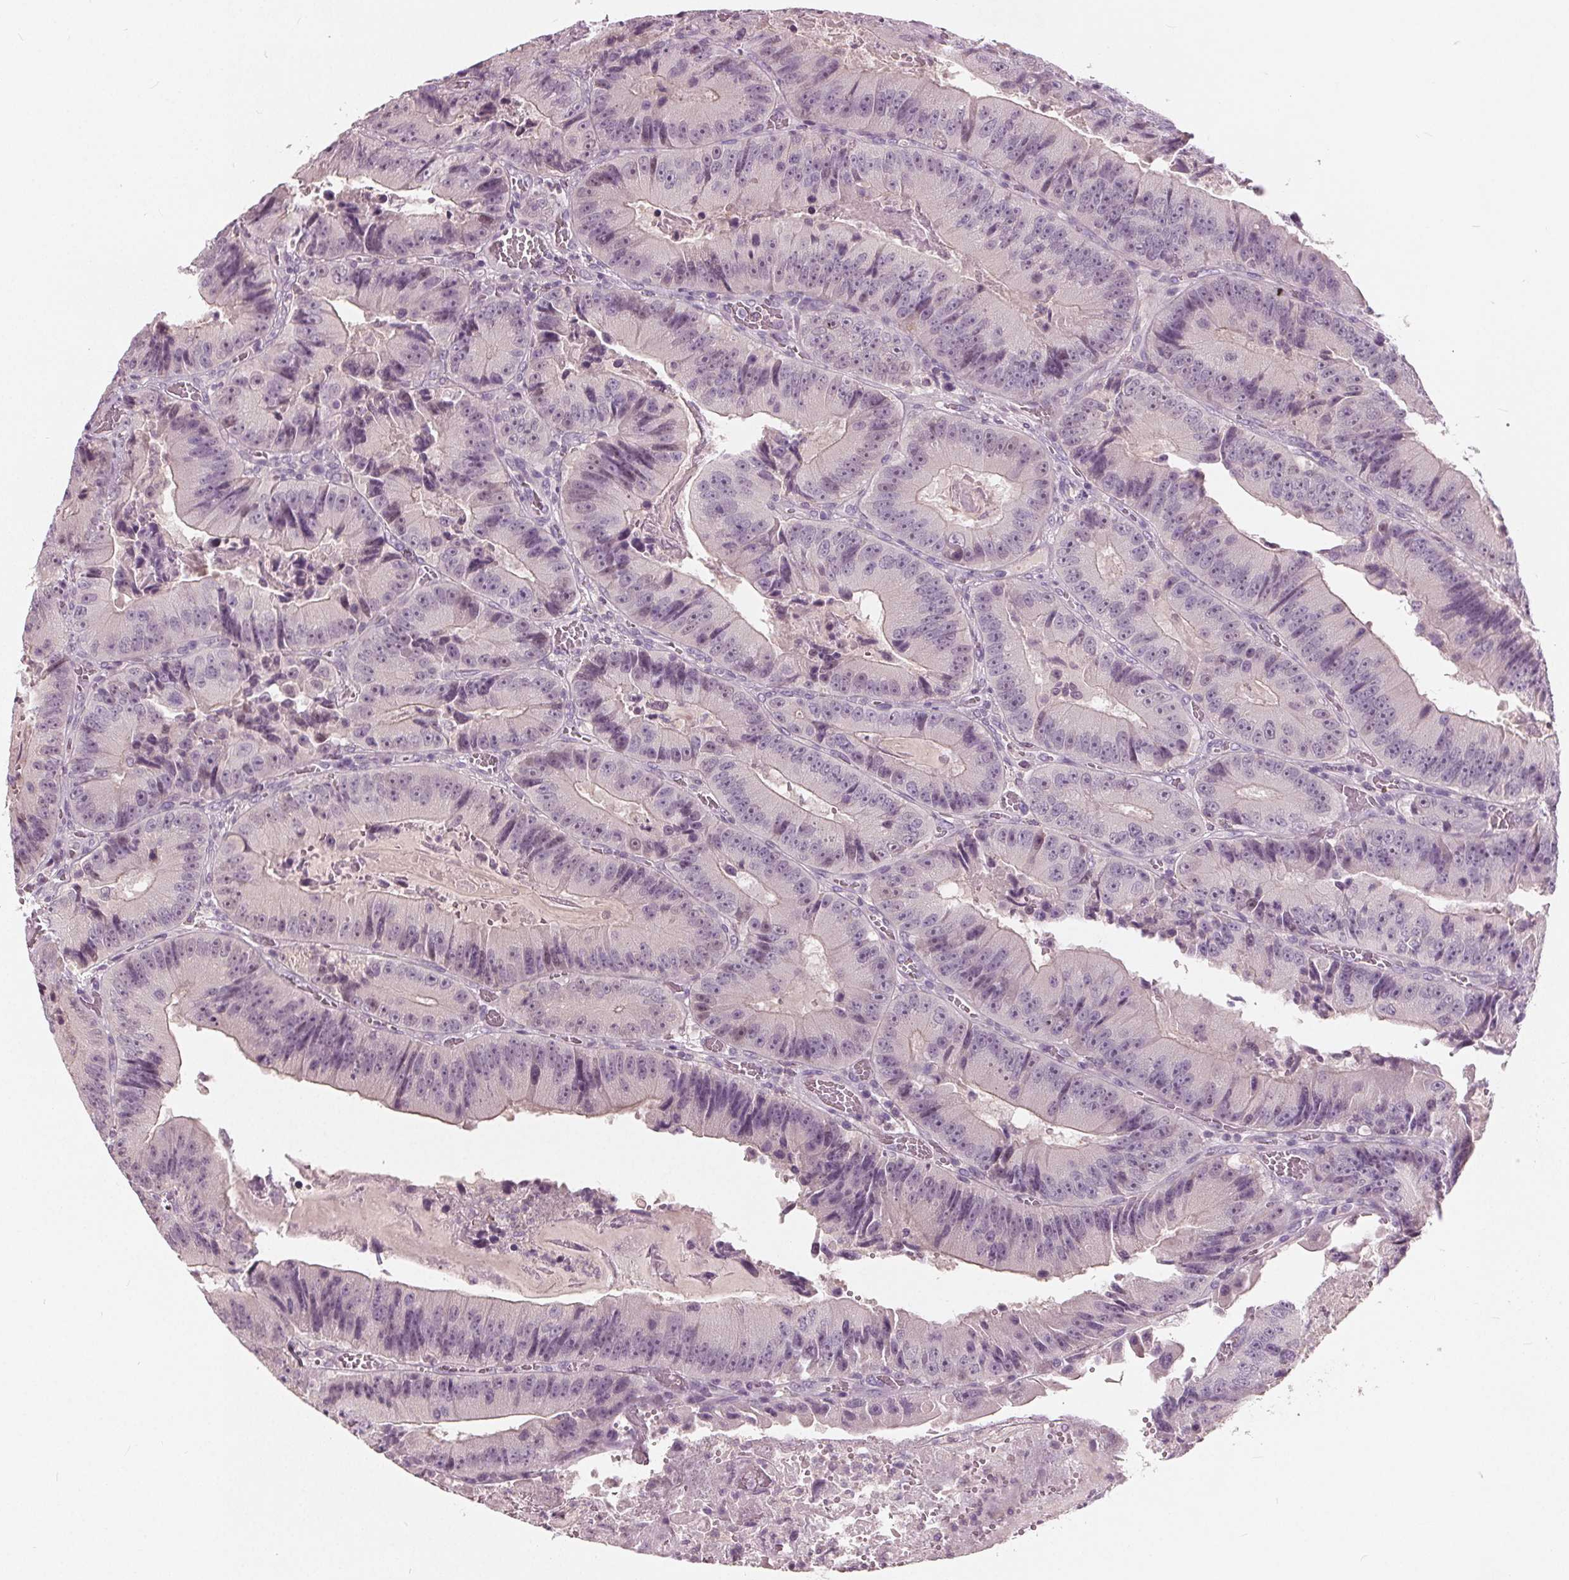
{"staining": {"intensity": "negative", "quantity": "none", "location": "none"}, "tissue": "colorectal cancer", "cell_type": "Tumor cells", "image_type": "cancer", "snomed": [{"axis": "morphology", "description": "Adenocarcinoma, NOS"}, {"axis": "topography", "description": "Colon"}], "caption": "Colorectal cancer stained for a protein using IHC reveals no expression tumor cells.", "gene": "TKFC", "patient": {"sex": "female", "age": 86}}